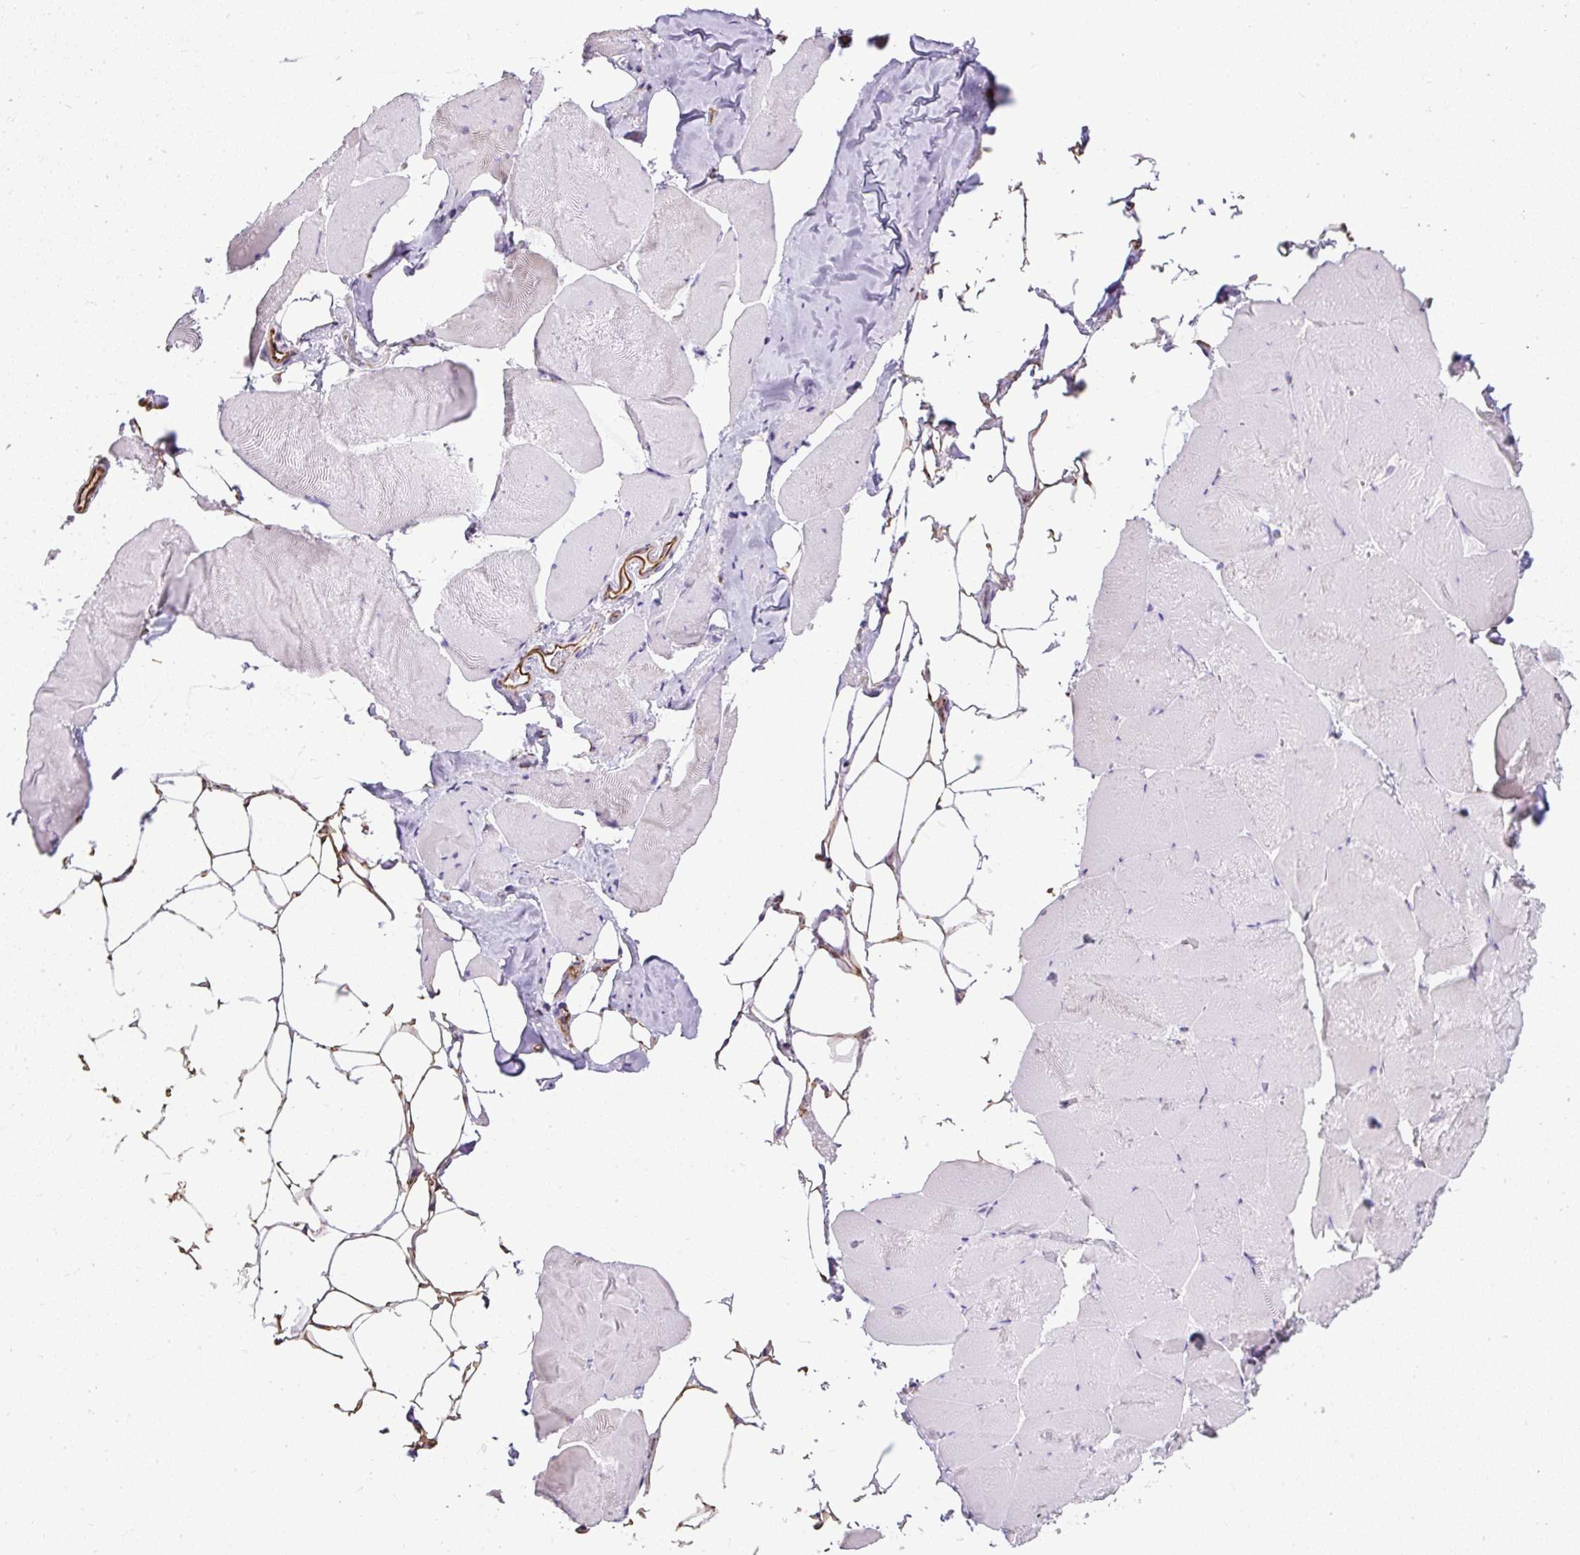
{"staining": {"intensity": "negative", "quantity": "none", "location": "none"}, "tissue": "skeletal muscle", "cell_type": "Myocytes", "image_type": "normal", "snomed": [{"axis": "morphology", "description": "Normal tissue, NOS"}, {"axis": "topography", "description": "Skeletal muscle"}], "caption": "Immunohistochemistry (IHC) micrograph of normal human skeletal muscle stained for a protein (brown), which displays no staining in myocytes.", "gene": "PLS1", "patient": {"sex": "female", "age": 64}}